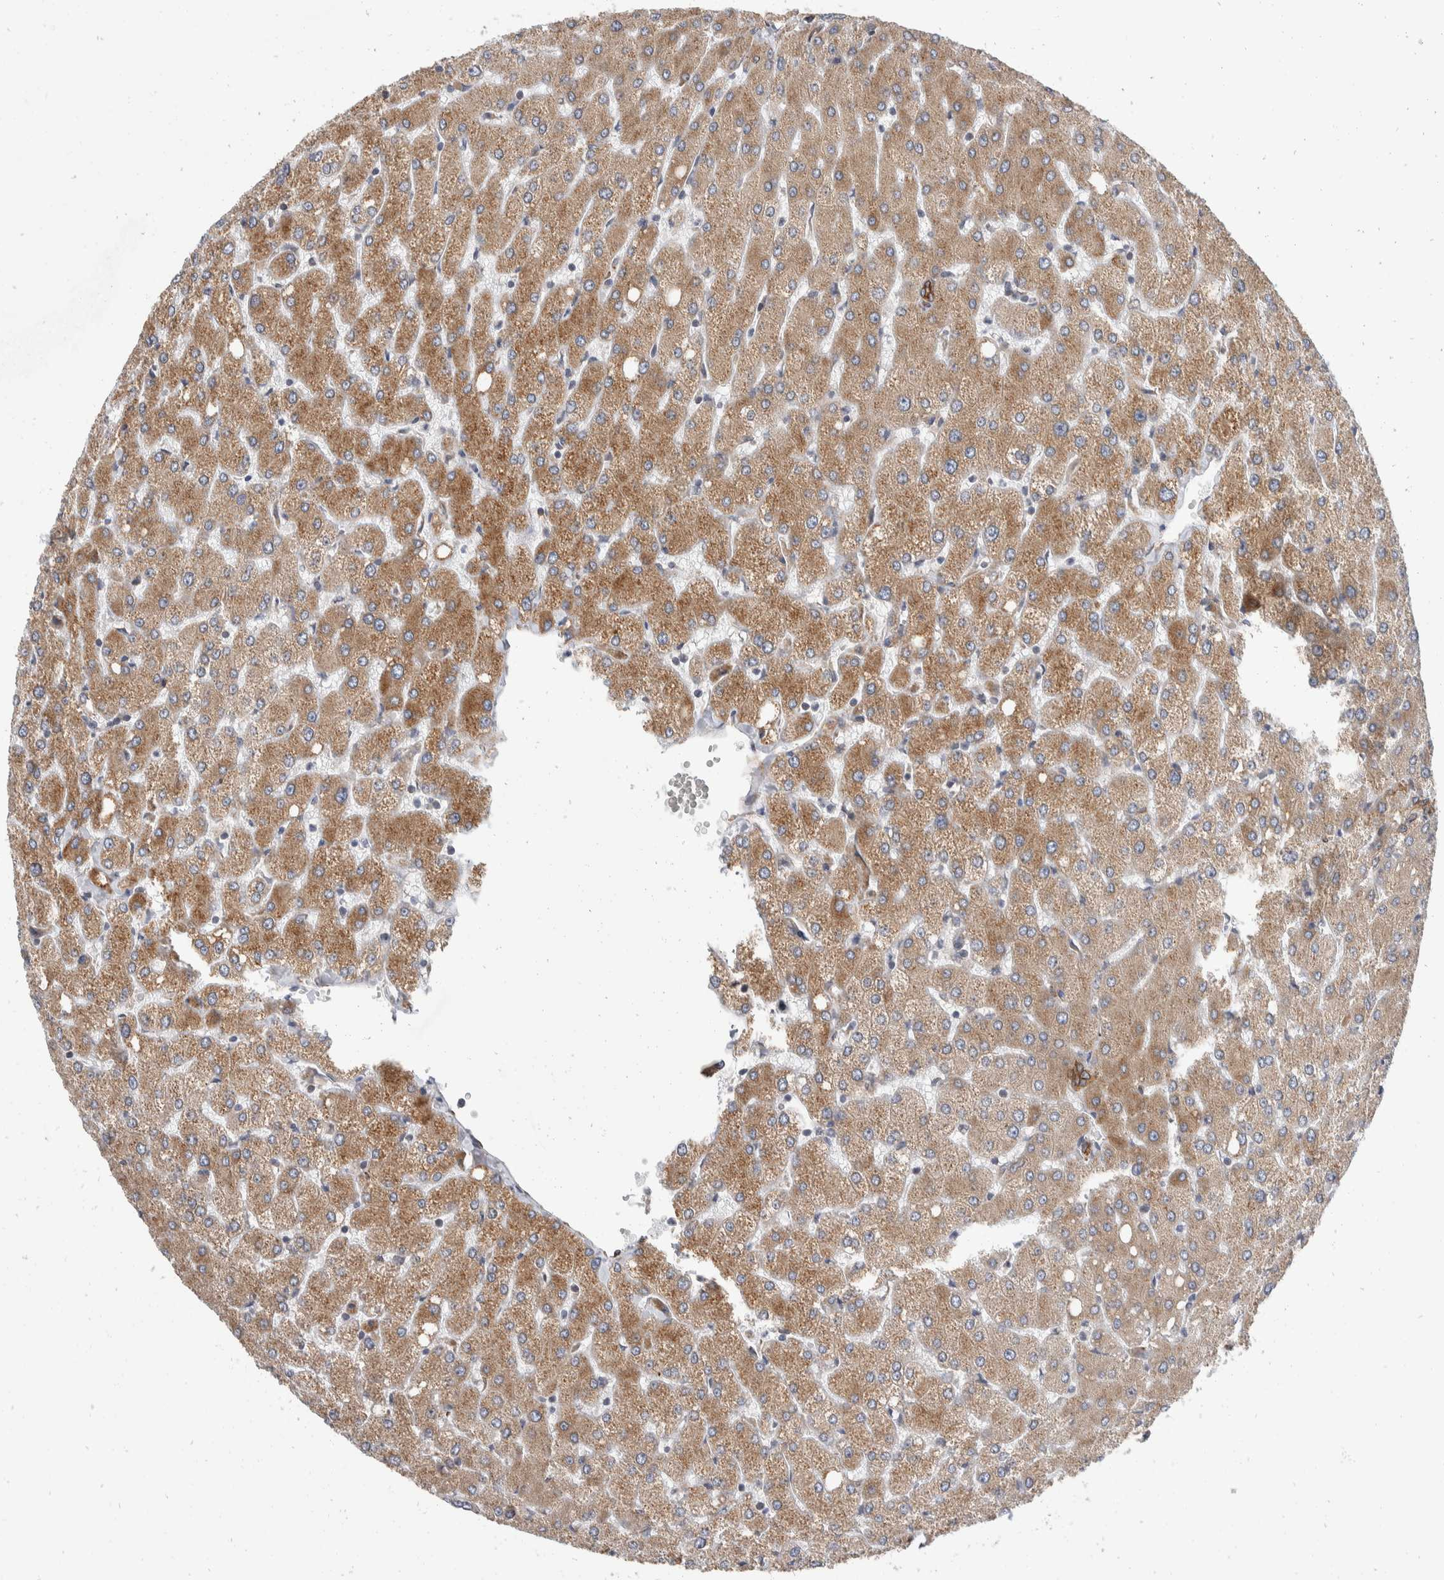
{"staining": {"intensity": "moderate", "quantity": ">75%", "location": "cytoplasmic/membranous"}, "tissue": "liver", "cell_type": "Cholangiocytes", "image_type": "normal", "snomed": [{"axis": "morphology", "description": "Normal tissue, NOS"}, {"axis": "topography", "description": "Liver"}], "caption": "Immunohistochemistry micrograph of normal liver: liver stained using immunohistochemistry (IHC) exhibits medium levels of moderate protein expression localized specifically in the cytoplasmic/membranous of cholangiocytes, appearing as a cytoplasmic/membranous brown color.", "gene": "TMEM245", "patient": {"sex": "female", "age": 54}}